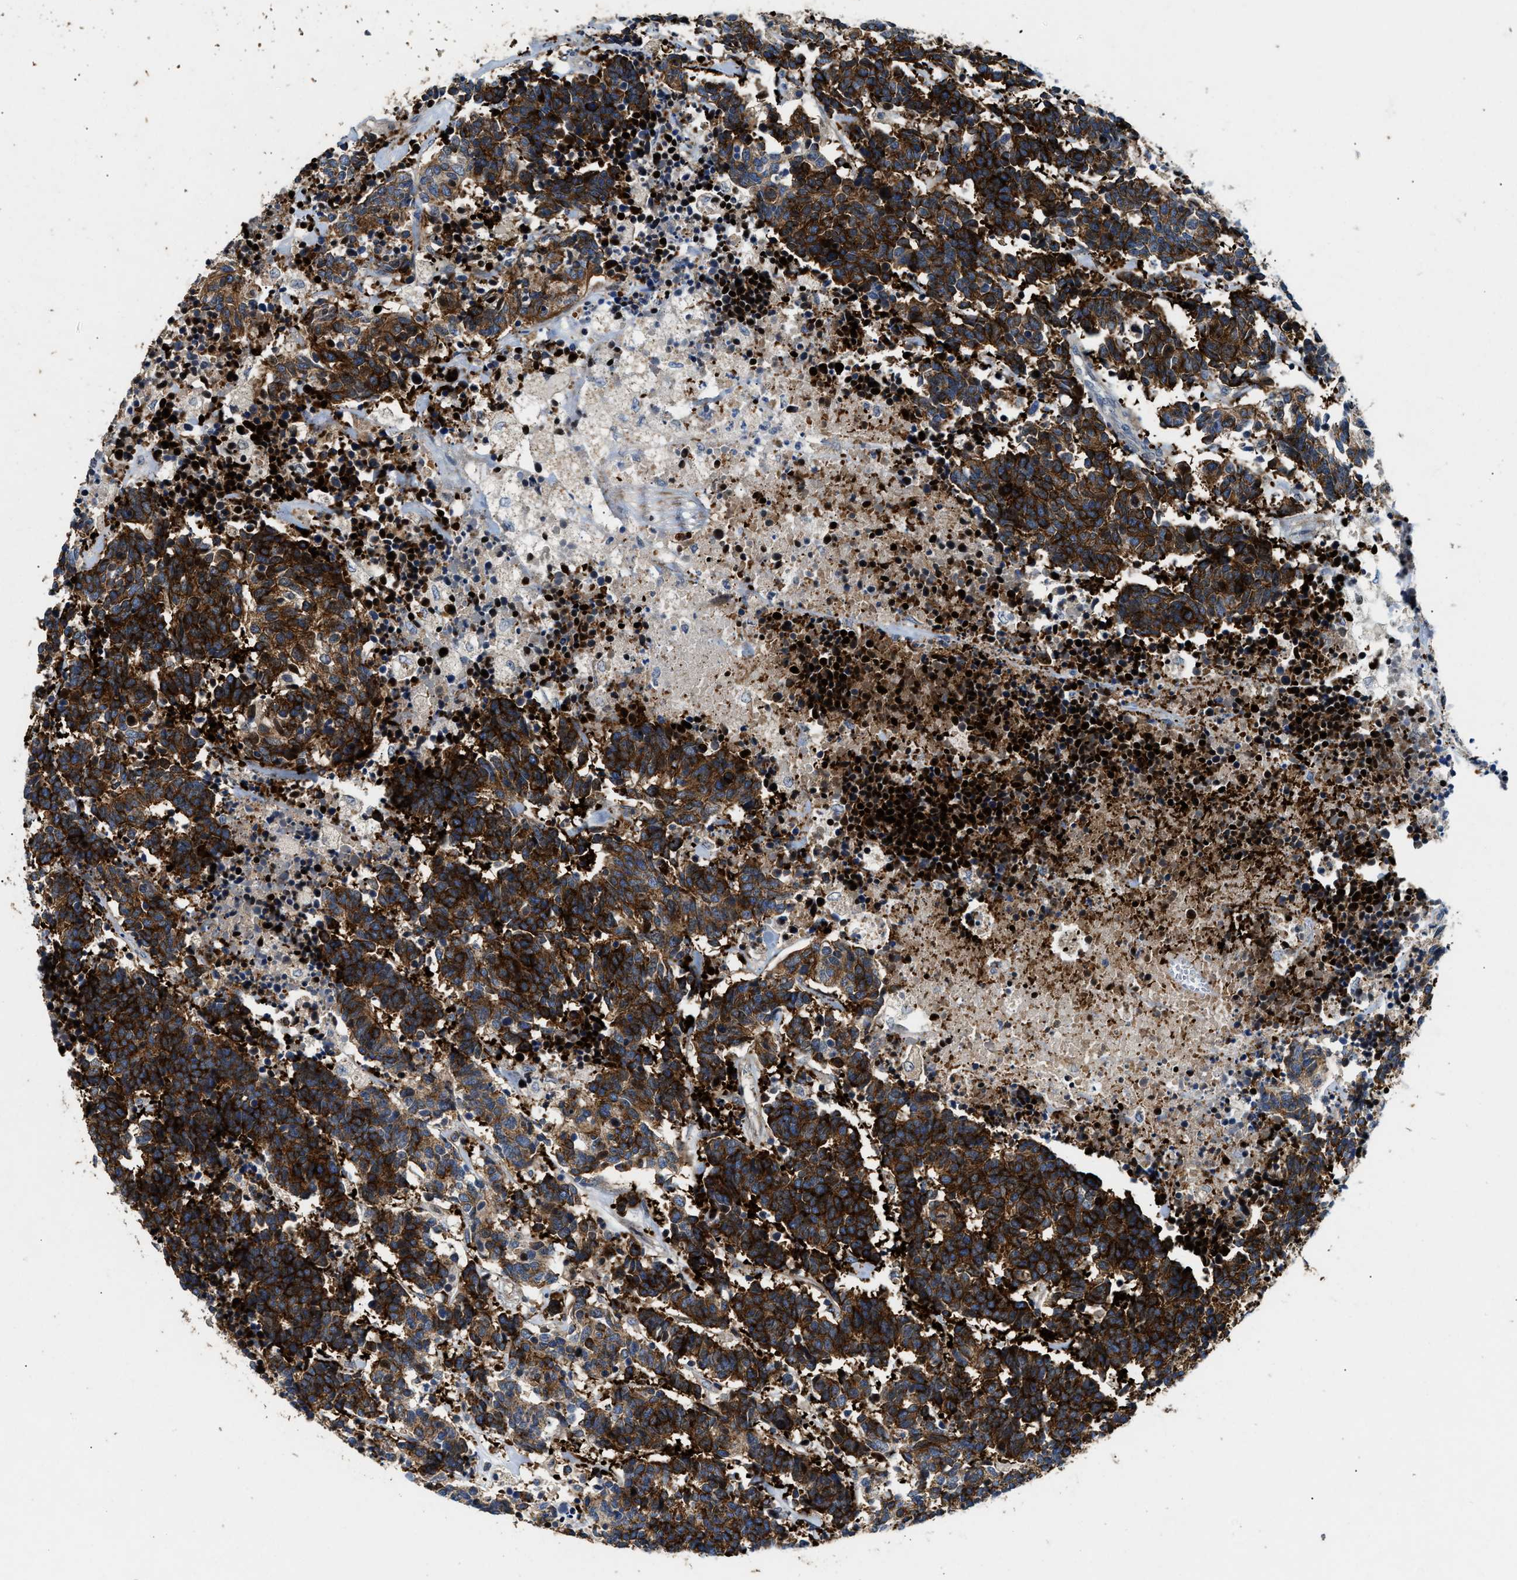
{"staining": {"intensity": "strong", "quantity": ">75%", "location": "cytoplasmic/membranous"}, "tissue": "carcinoid", "cell_type": "Tumor cells", "image_type": "cancer", "snomed": [{"axis": "morphology", "description": "Carcinoma, NOS"}, {"axis": "morphology", "description": "Carcinoid, malignant, NOS"}, {"axis": "topography", "description": "Urinary bladder"}], "caption": "This photomicrograph displays immunohistochemistry (IHC) staining of human carcinoma, with high strong cytoplasmic/membranous expression in about >75% of tumor cells.", "gene": "IL17RC", "patient": {"sex": "male", "age": 57}}